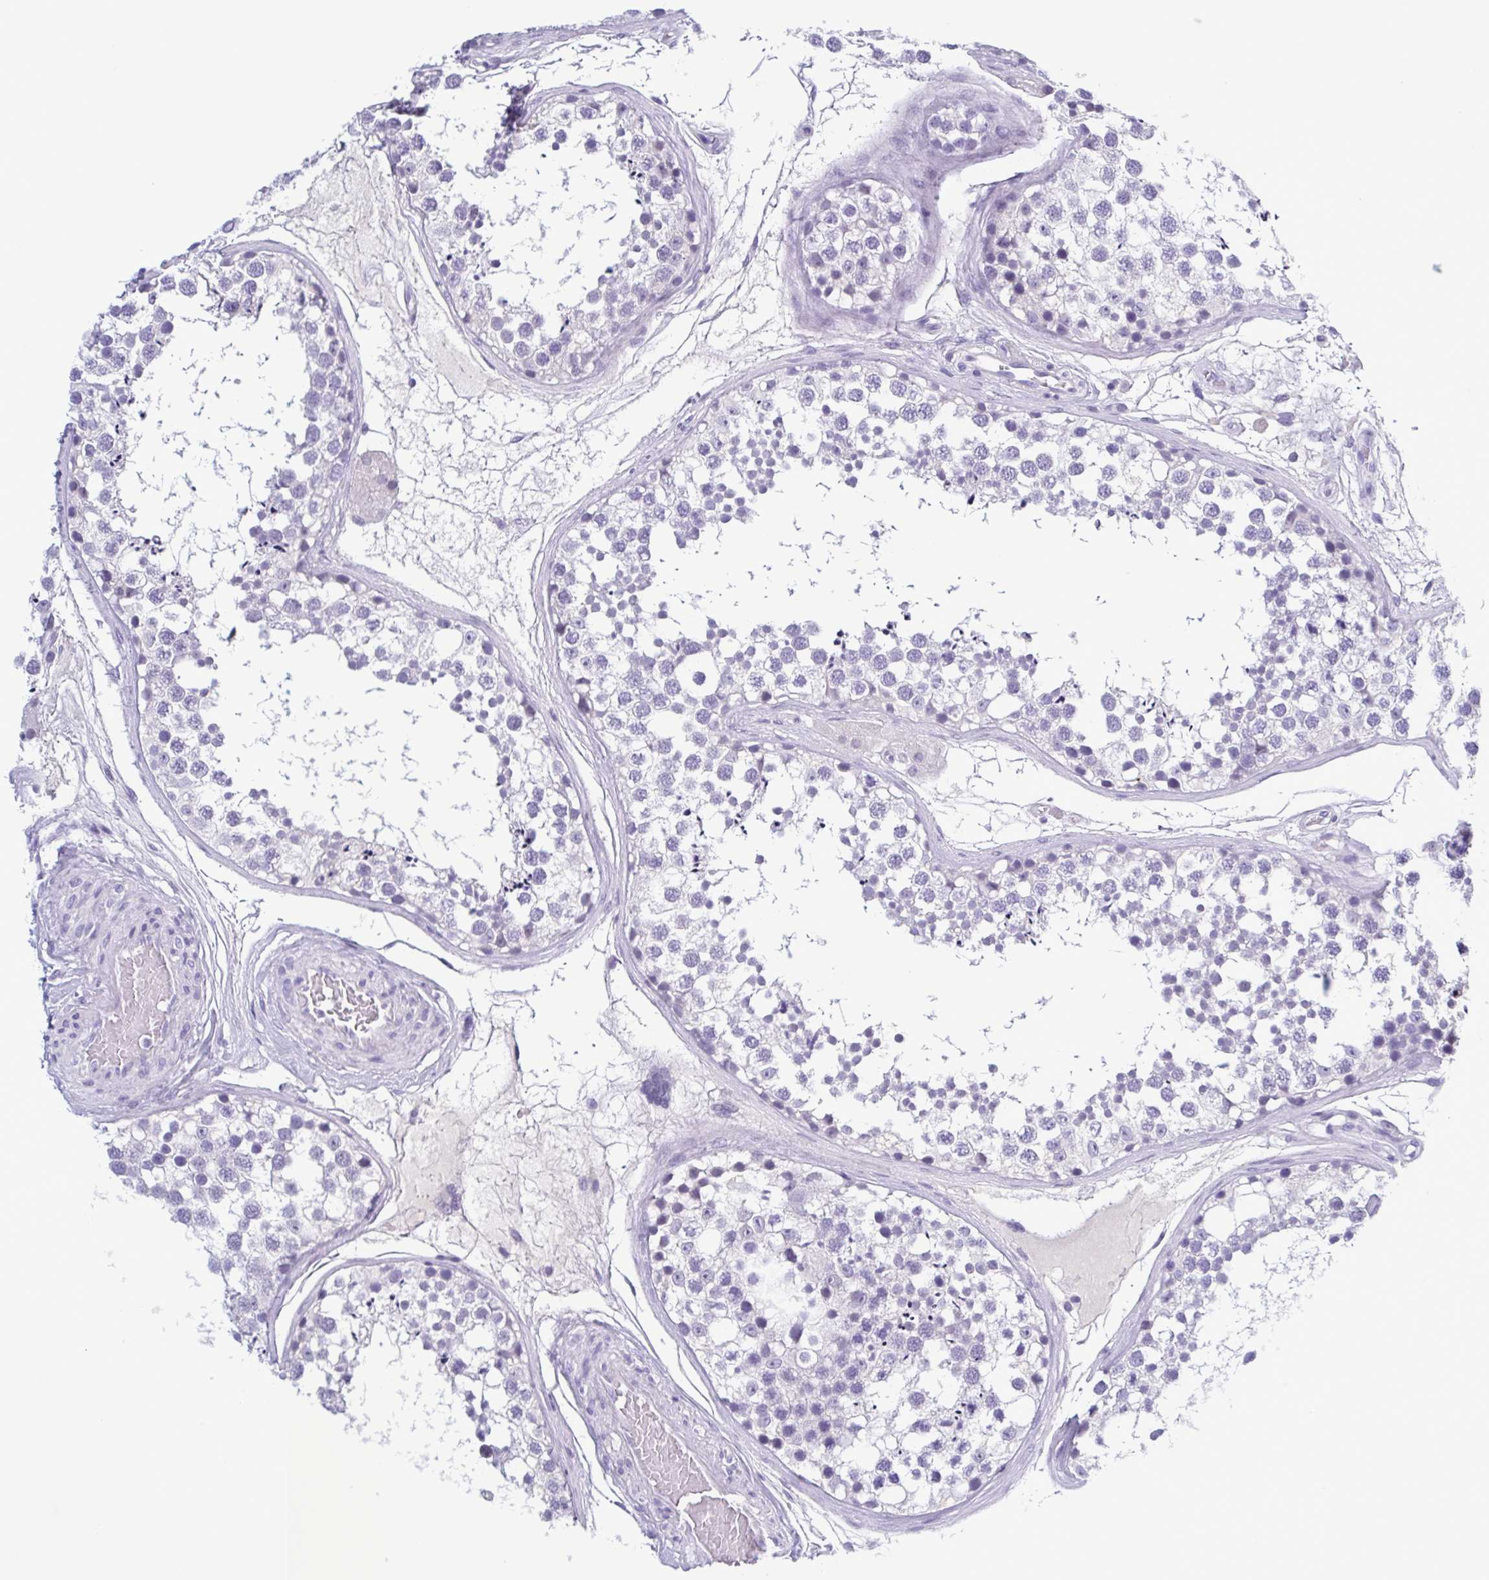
{"staining": {"intensity": "negative", "quantity": "none", "location": "none"}, "tissue": "testis", "cell_type": "Cells in seminiferous ducts", "image_type": "normal", "snomed": [{"axis": "morphology", "description": "Normal tissue, NOS"}, {"axis": "morphology", "description": "Seminoma, NOS"}, {"axis": "topography", "description": "Testis"}], "caption": "Immunohistochemistry micrograph of normal testis: testis stained with DAB (3,3'-diaminobenzidine) exhibits no significant protein expression in cells in seminiferous ducts. (DAB IHC visualized using brightfield microscopy, high magnification).", "gene": "INAFM1", "patient": {"sex": "male", "age": 65}}